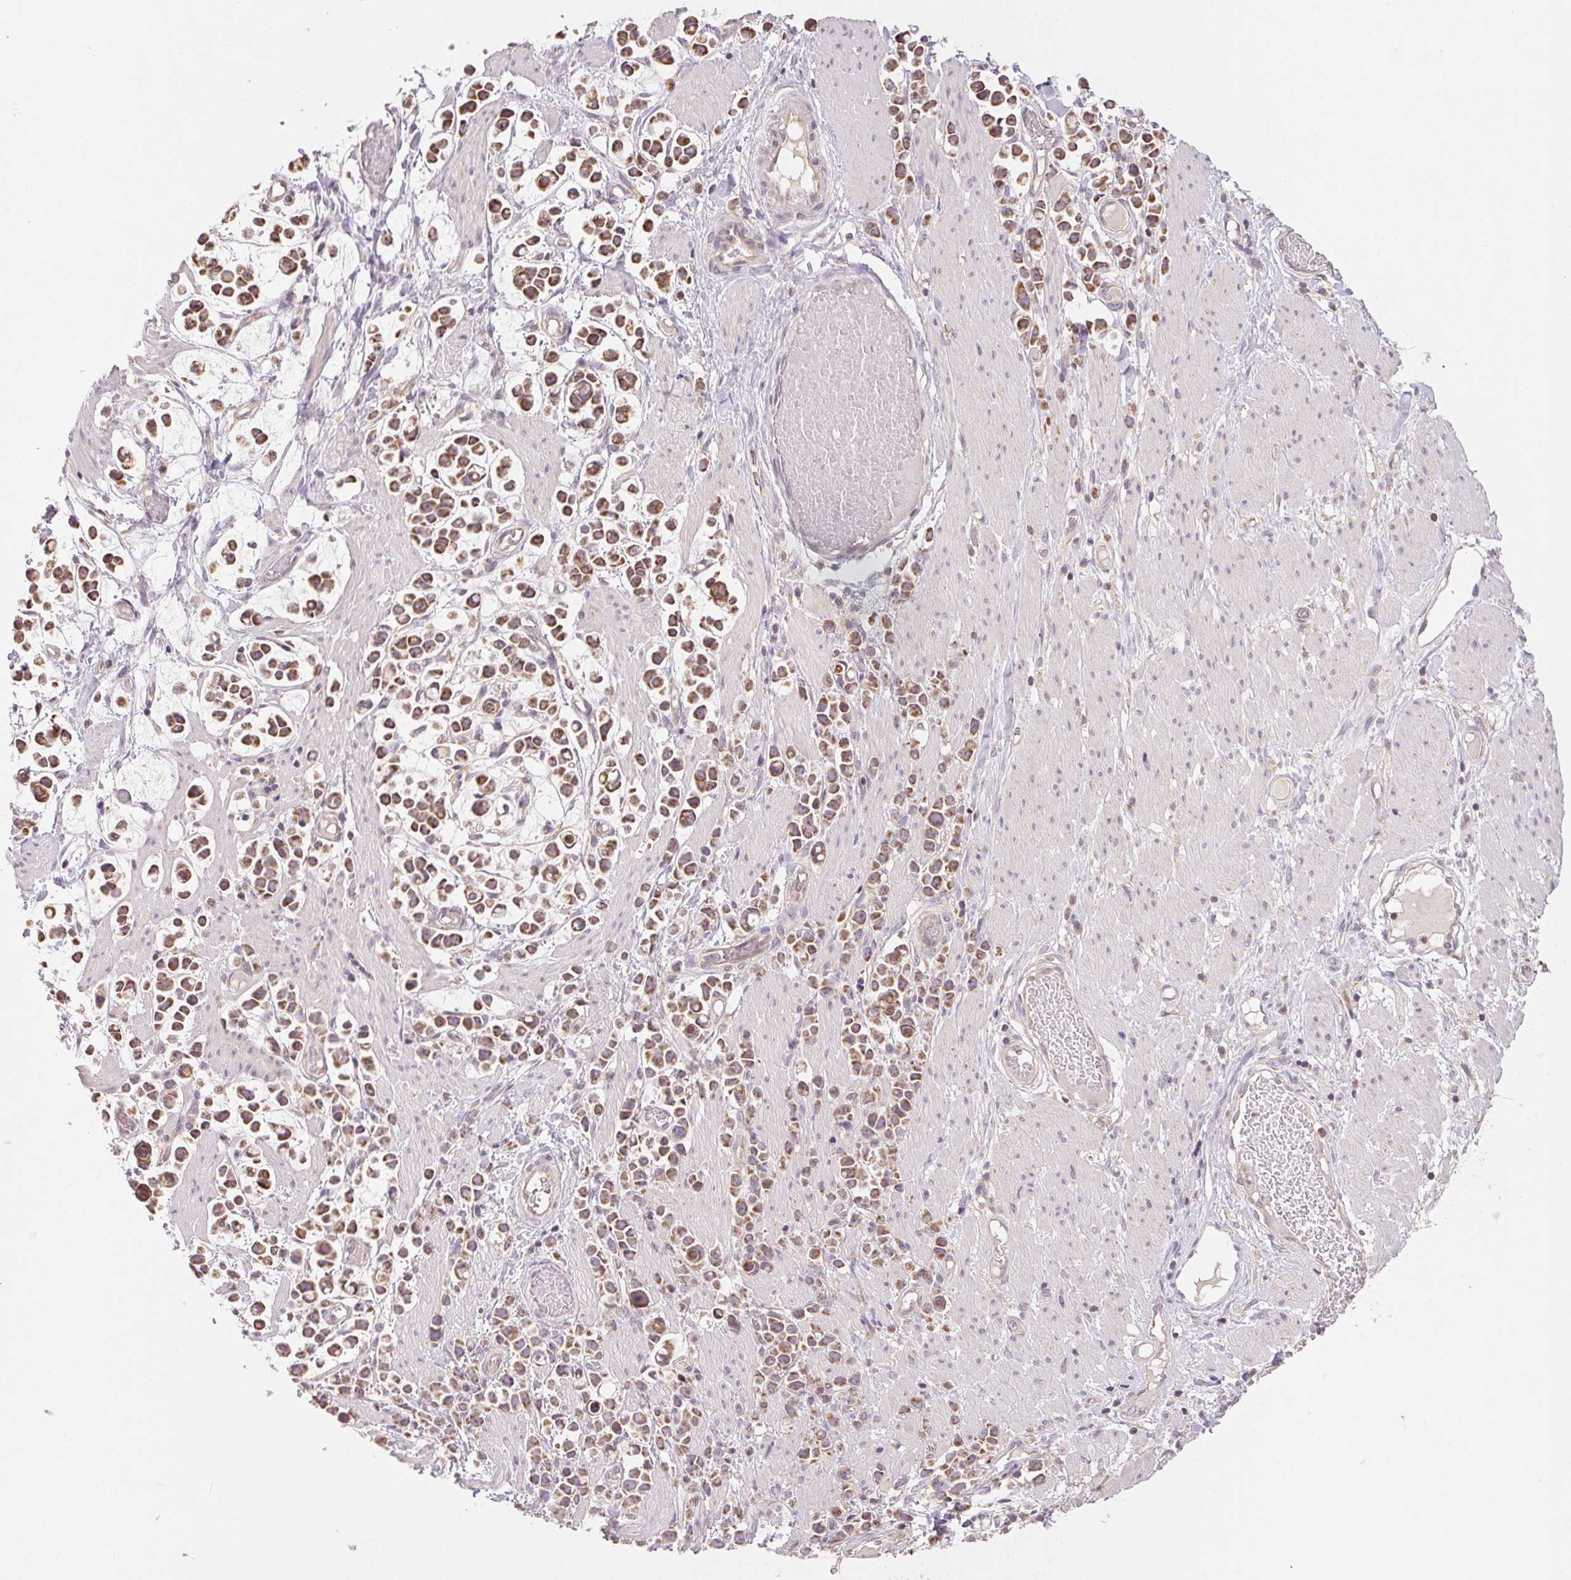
{"staining": {"intensity": "moderate", "quantity": ">75%", "location": "cytoplasmic/membranous"}, "tissue": "stomach cancer", "cell_type": "Tumor cells", "image_type": "cancer", "snomed": [{"axis": "morphology", "description": "Adenocarcinoma, NOS"}, {"axis": "topography", "description": "Stomach"}], "caption": "Protein expression analysis of human stomach cancer (adenocarcinoma) reveals moderate cytoplasmic/membranous staining in approximately >75% of tumor cells. (DAB (3,3'-diaminobenzidine) IHC, brown staining for protein, blue staining for nuclei).", "gene": "MAP3K5", "patient": {"sex": "male", "age": 82}}